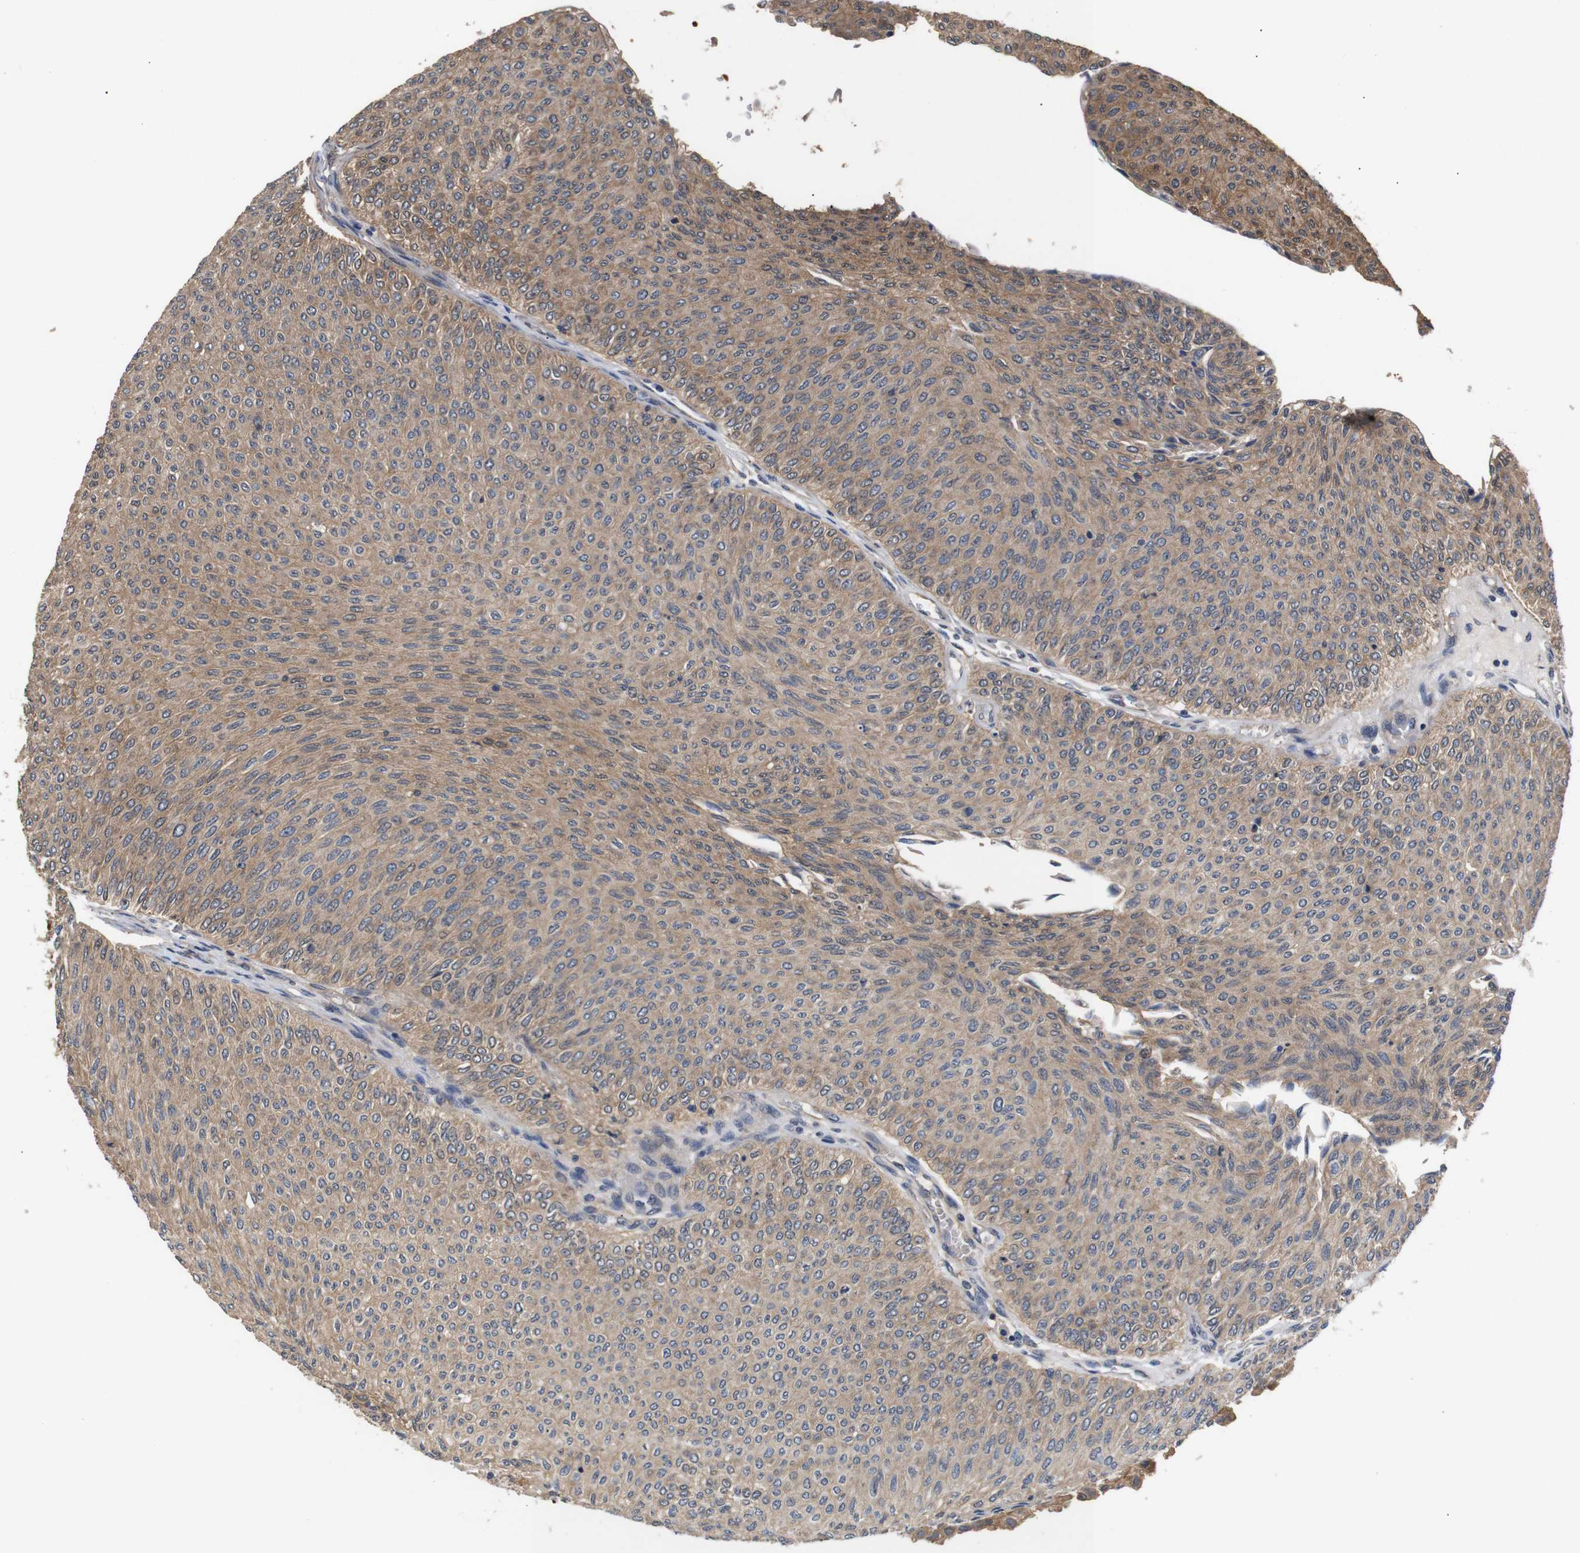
{"staining": {"intensity": "moderate", "quantity": ">75%", "location": "cytoplasmic/membranous"}, "tissue": "urothelial cancer", "cell_type": "Tumor cells", "image_type": "cancer", "snomed": [{"axis": "morphology", "description": "Urothelial carcinoma, Low grade"}, {"axis": "topography", "description": "Urinary bladder"}], "caption": "Immunohistochemistry of low-grade urothelial carcinoma reveals medium levels of moderate cytoplasmic/membranous positivity in approximately >75% of tumor cells. The staining is performed using DAB brown chromogen to label protein expression. The nuclei are counter-stained blue using hematoxylin.", "gene": "DDR1", "patient": {"sex": "male", "age": 78}}